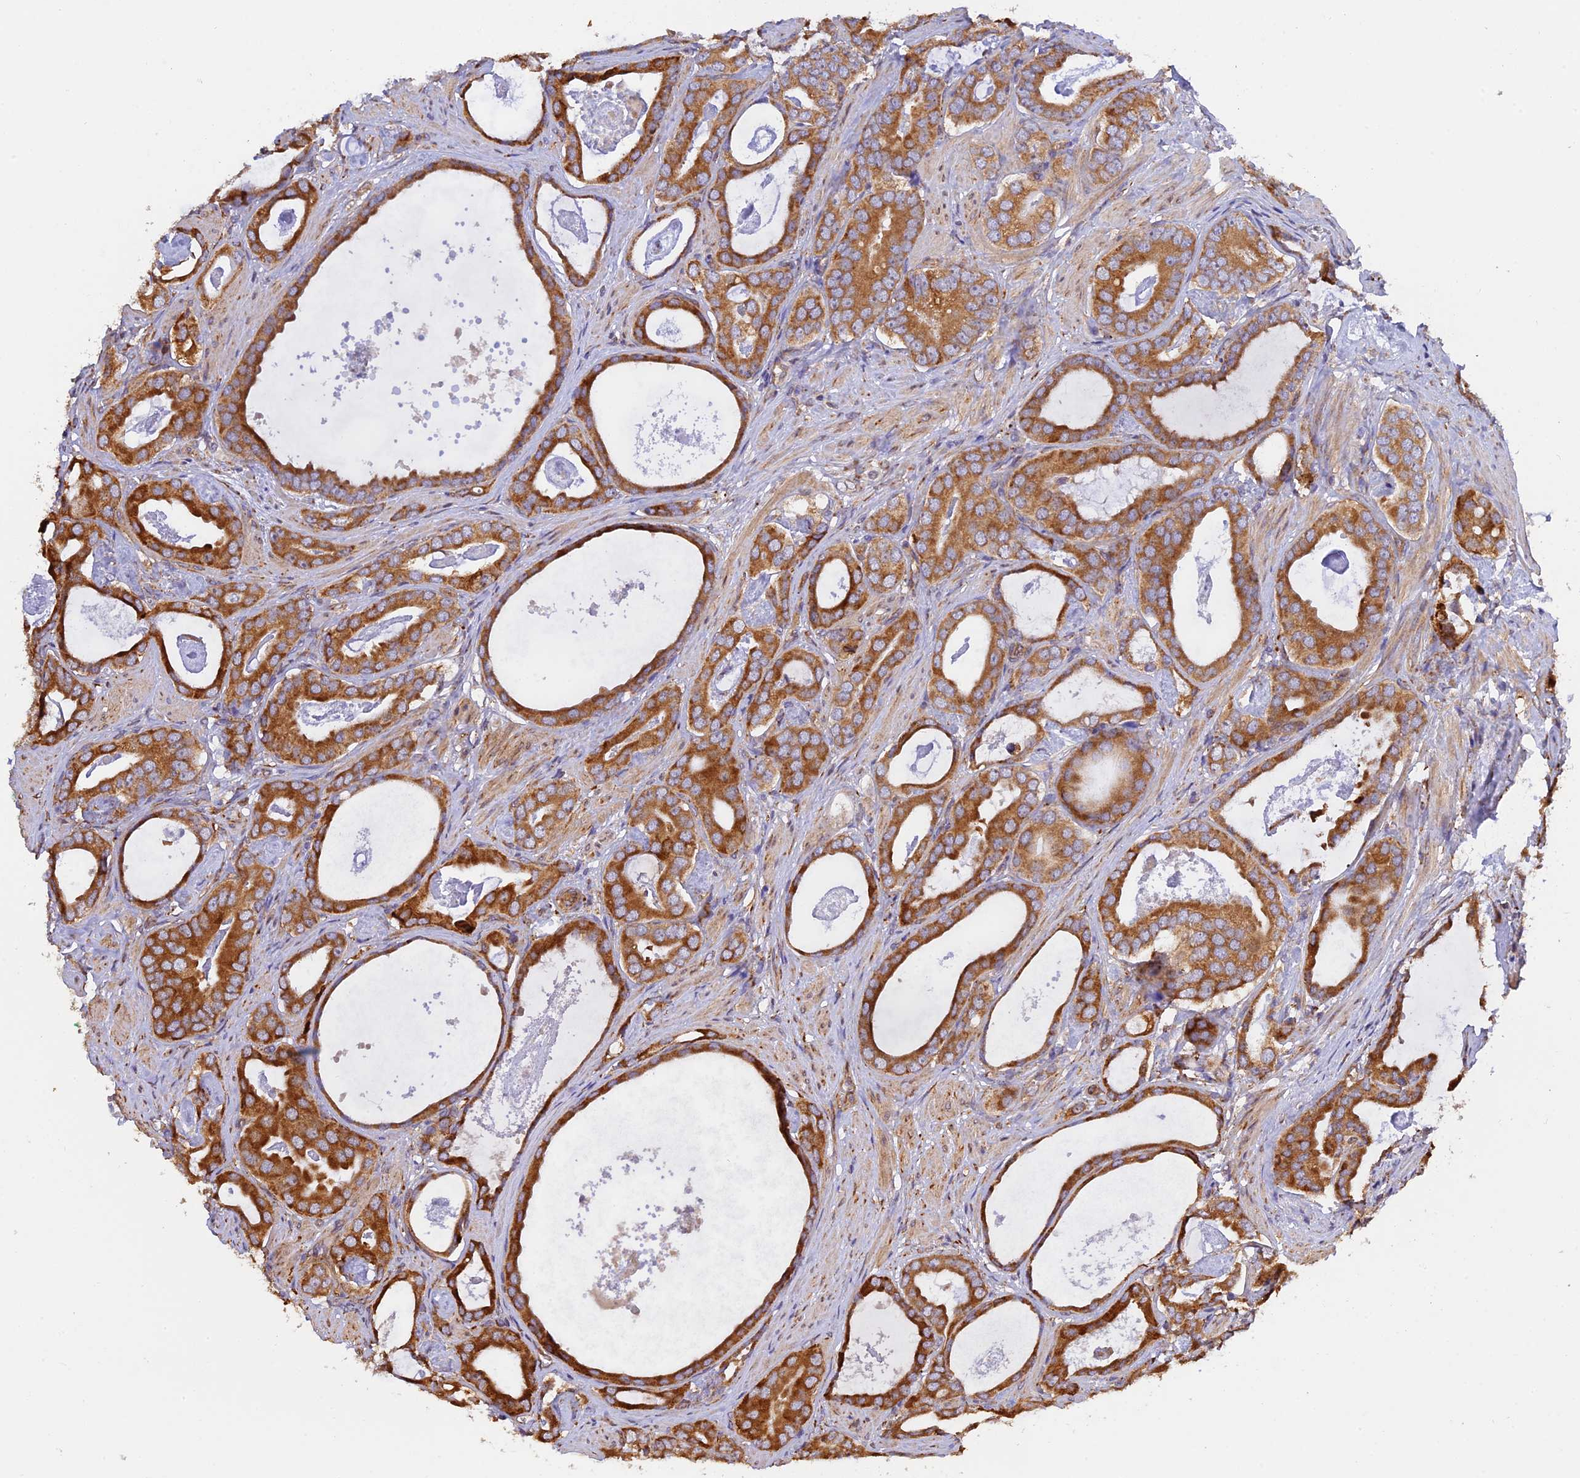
{"staining": {"intensity": "strong", "quantity": ">75%", "location": "cytoplasmic/membranous"}, "tissue": "prostate cancer", "cell_type": "Tumor cells", "image_type": "cancer", "snomed": [{"axis": "morphology", "description": "Adenocarcinoma, Low grade"}, {"axis": "topography", "description": "Prostate"}], "caption": "DAB immunohistochemical staining of low-grade adenocarcinoma (prostate) reveals strong cytoplasmic/membranous protein staining in approximately >75% of tumor cells. Nuclei are stained in blue.", "gene": "RPL5", "patient": {"sex": "male", "age": 71}}